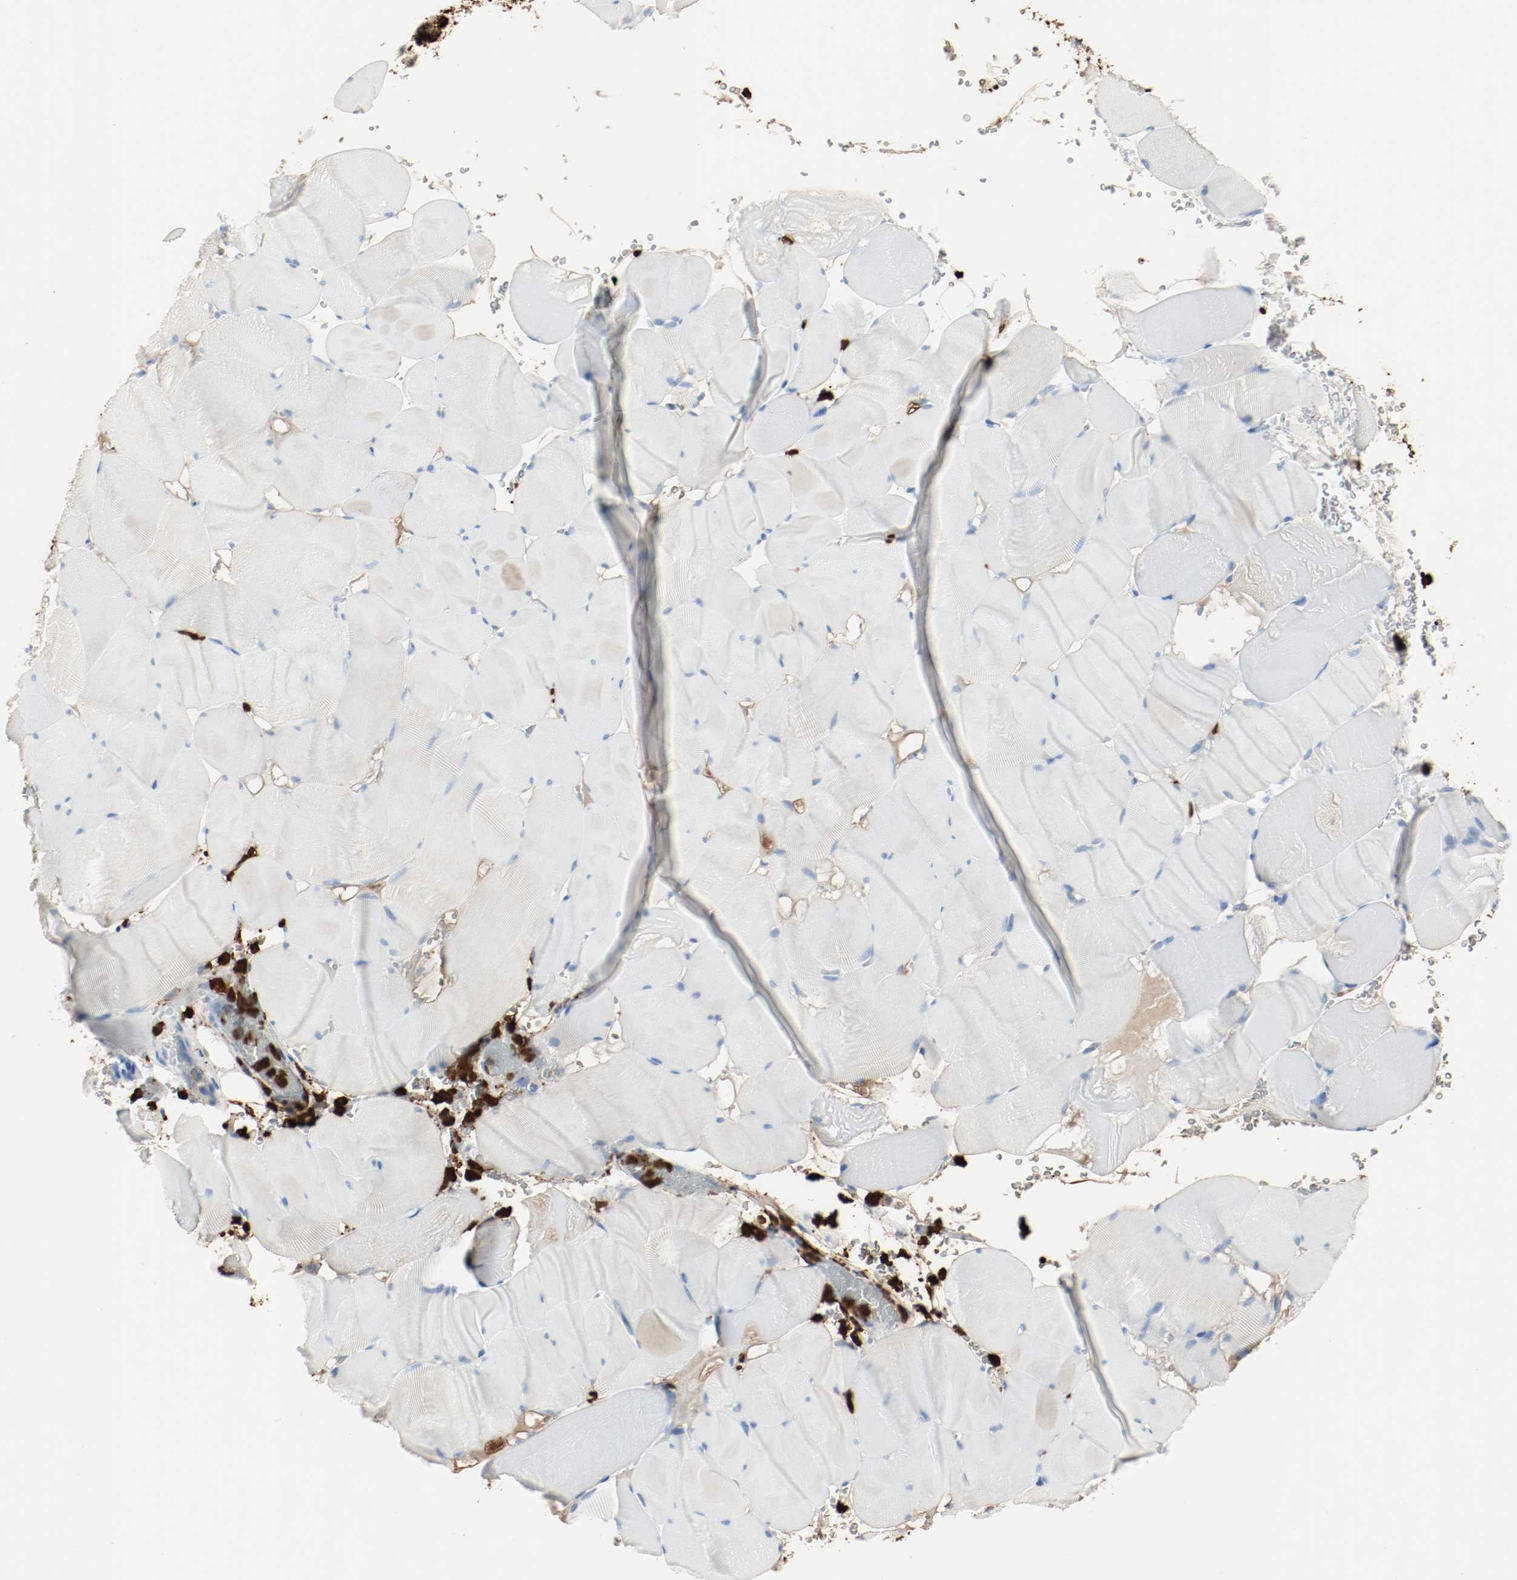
{"staining": {"intensity": "weak", "quantity": "<25%", "location": "cytoplasmic/membranous"}, "tissue": "skeletal muscle", "cell_type": "Myocytes", "image_type": "normal", "snomed": [{"axis": "morphology", "description": "Normal tissue, NOS"}, {"axis": "topography", "description": "Skeletal muscle"}], "caption": "Immunohistochemistry (IHC) micrograph of normal human skeletal muscle stained for a protein (brown), which exhibits no staining in myocytes.", "gene": "S100A9", "patient": {"sex": "male", "age": 62}}